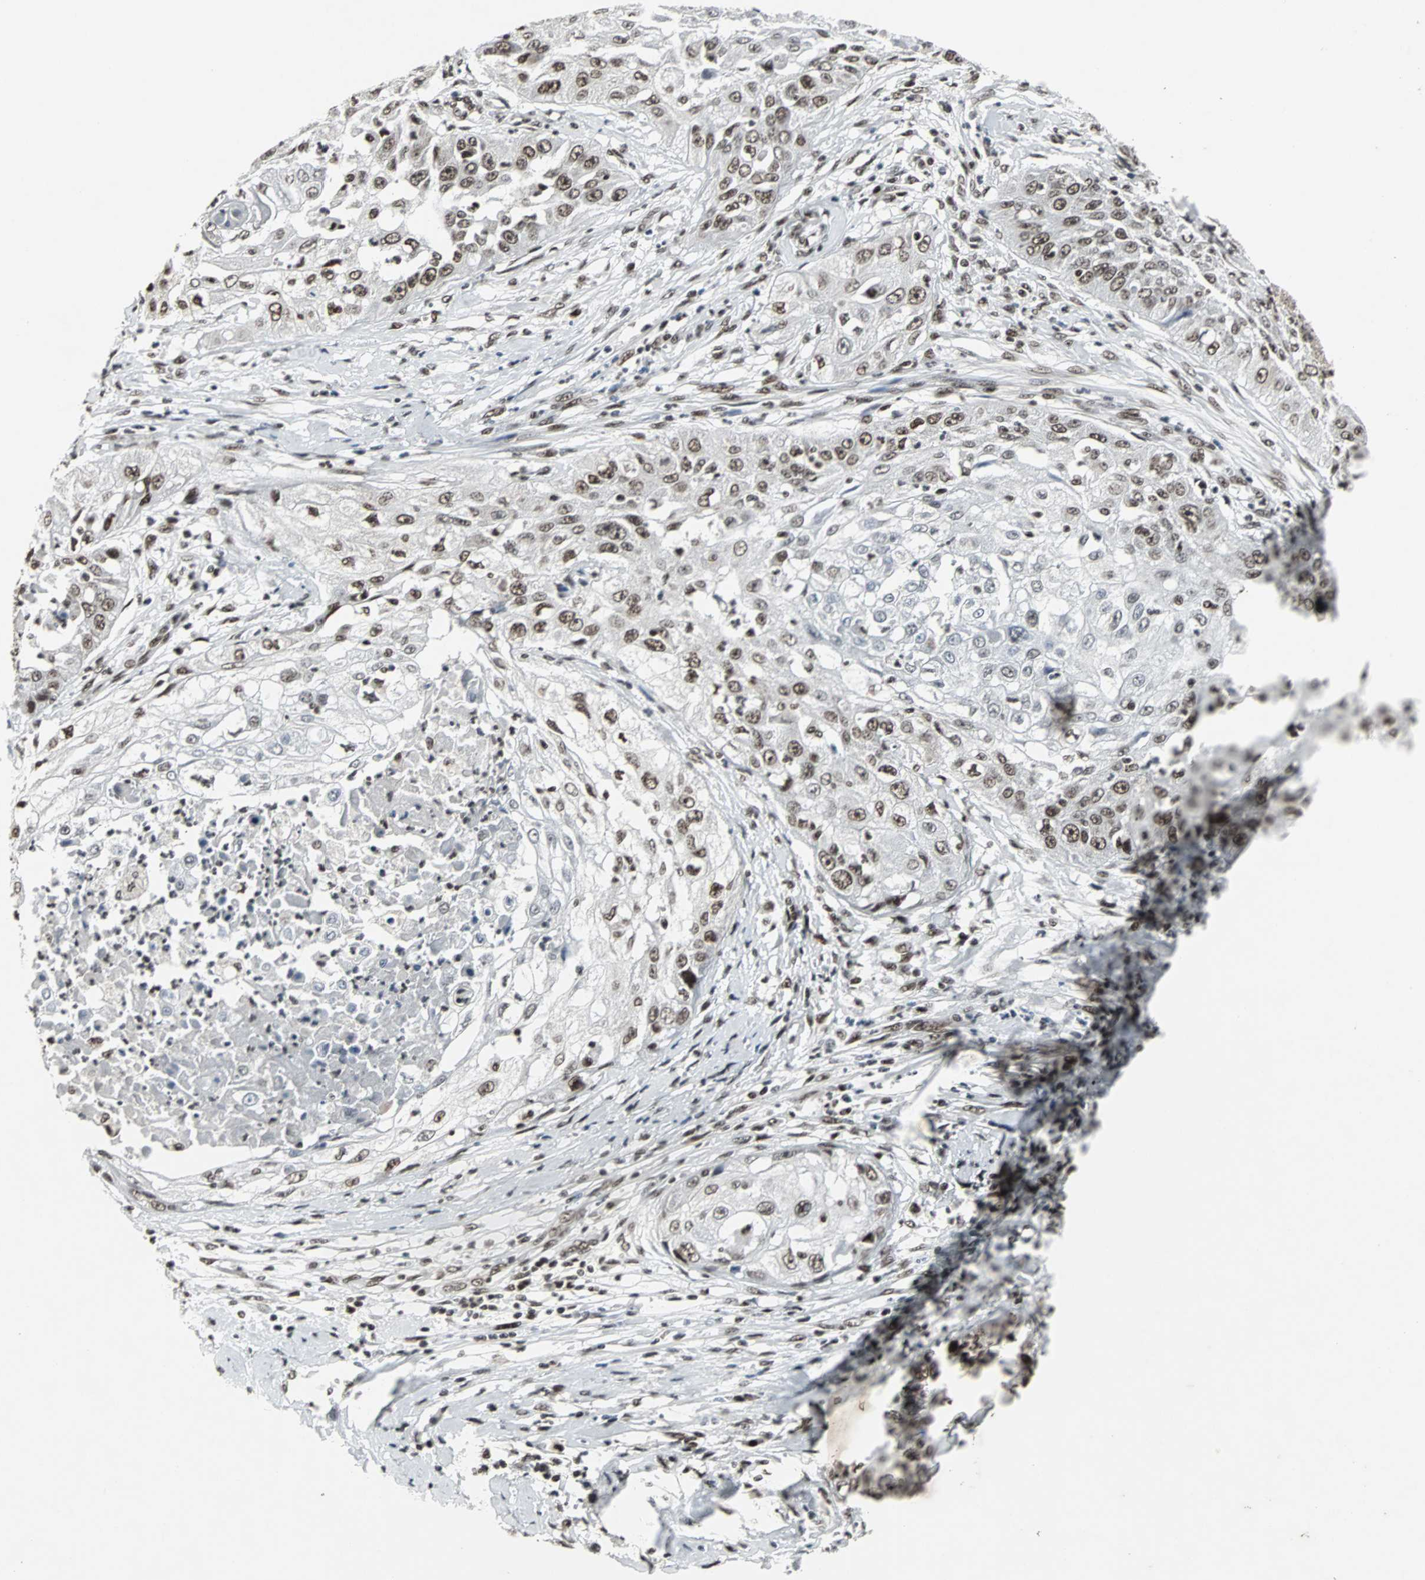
{"staining": {"intensity": "moderate", "quantity": ">75%", "location": "nuclear"}, "tissue": "cervical cancer", "cell_type": "Tumor cells", "image_type": "cancer", "snomed": [{"axis": "morphology", "description": "Squamous cell carcinoma, NOS"}, {"axis": "topography", "description": "Cervix"}], "caption": "Protein staining of cervical squamous cell carcinoma tissue reveals moderate nuclear expression in approximately >75% of tumor cells.", "gene": "PNKP", "patient": {"sex": "female", "age": 64}}